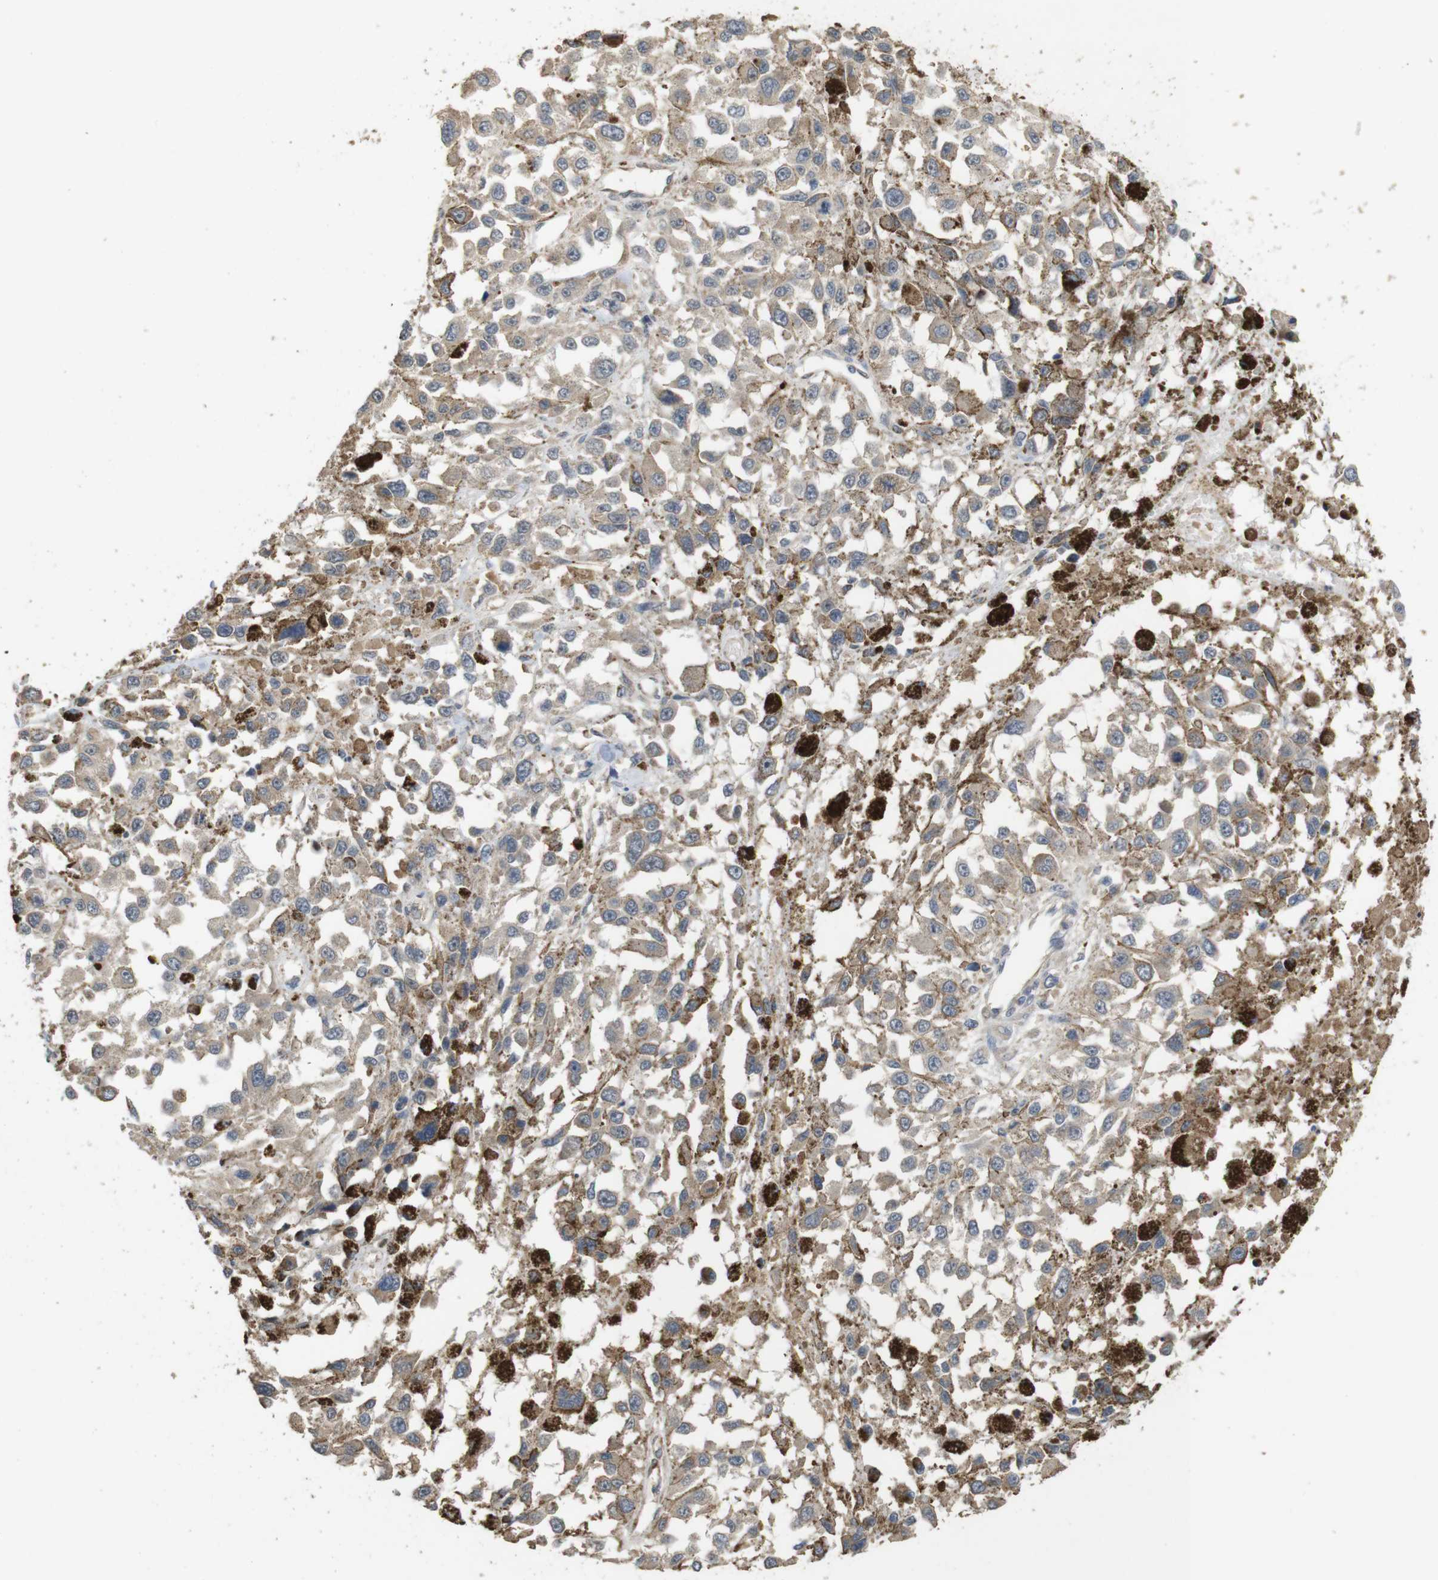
{"staining": {"intensity": "weak", "quantity": ">75%", "location": "cytoplasmic/membranous"}, "tissue": "melanoma", "cell_type": "Tumor cells", "image_type": "cancer", "snomed": [{"axis": "morphology", "description": "Malignant melanoma, Metastatic site"}, {"axis": "topography", "description": "Lymph node"}], "caption": "Weak cytoplasmic/membranous positivity for a protein is identified in approximately >75% of tumor cells of melanoma using IHC.", "gene": "PCDHB10", "patient": {"sex": "male", "age": 59}}